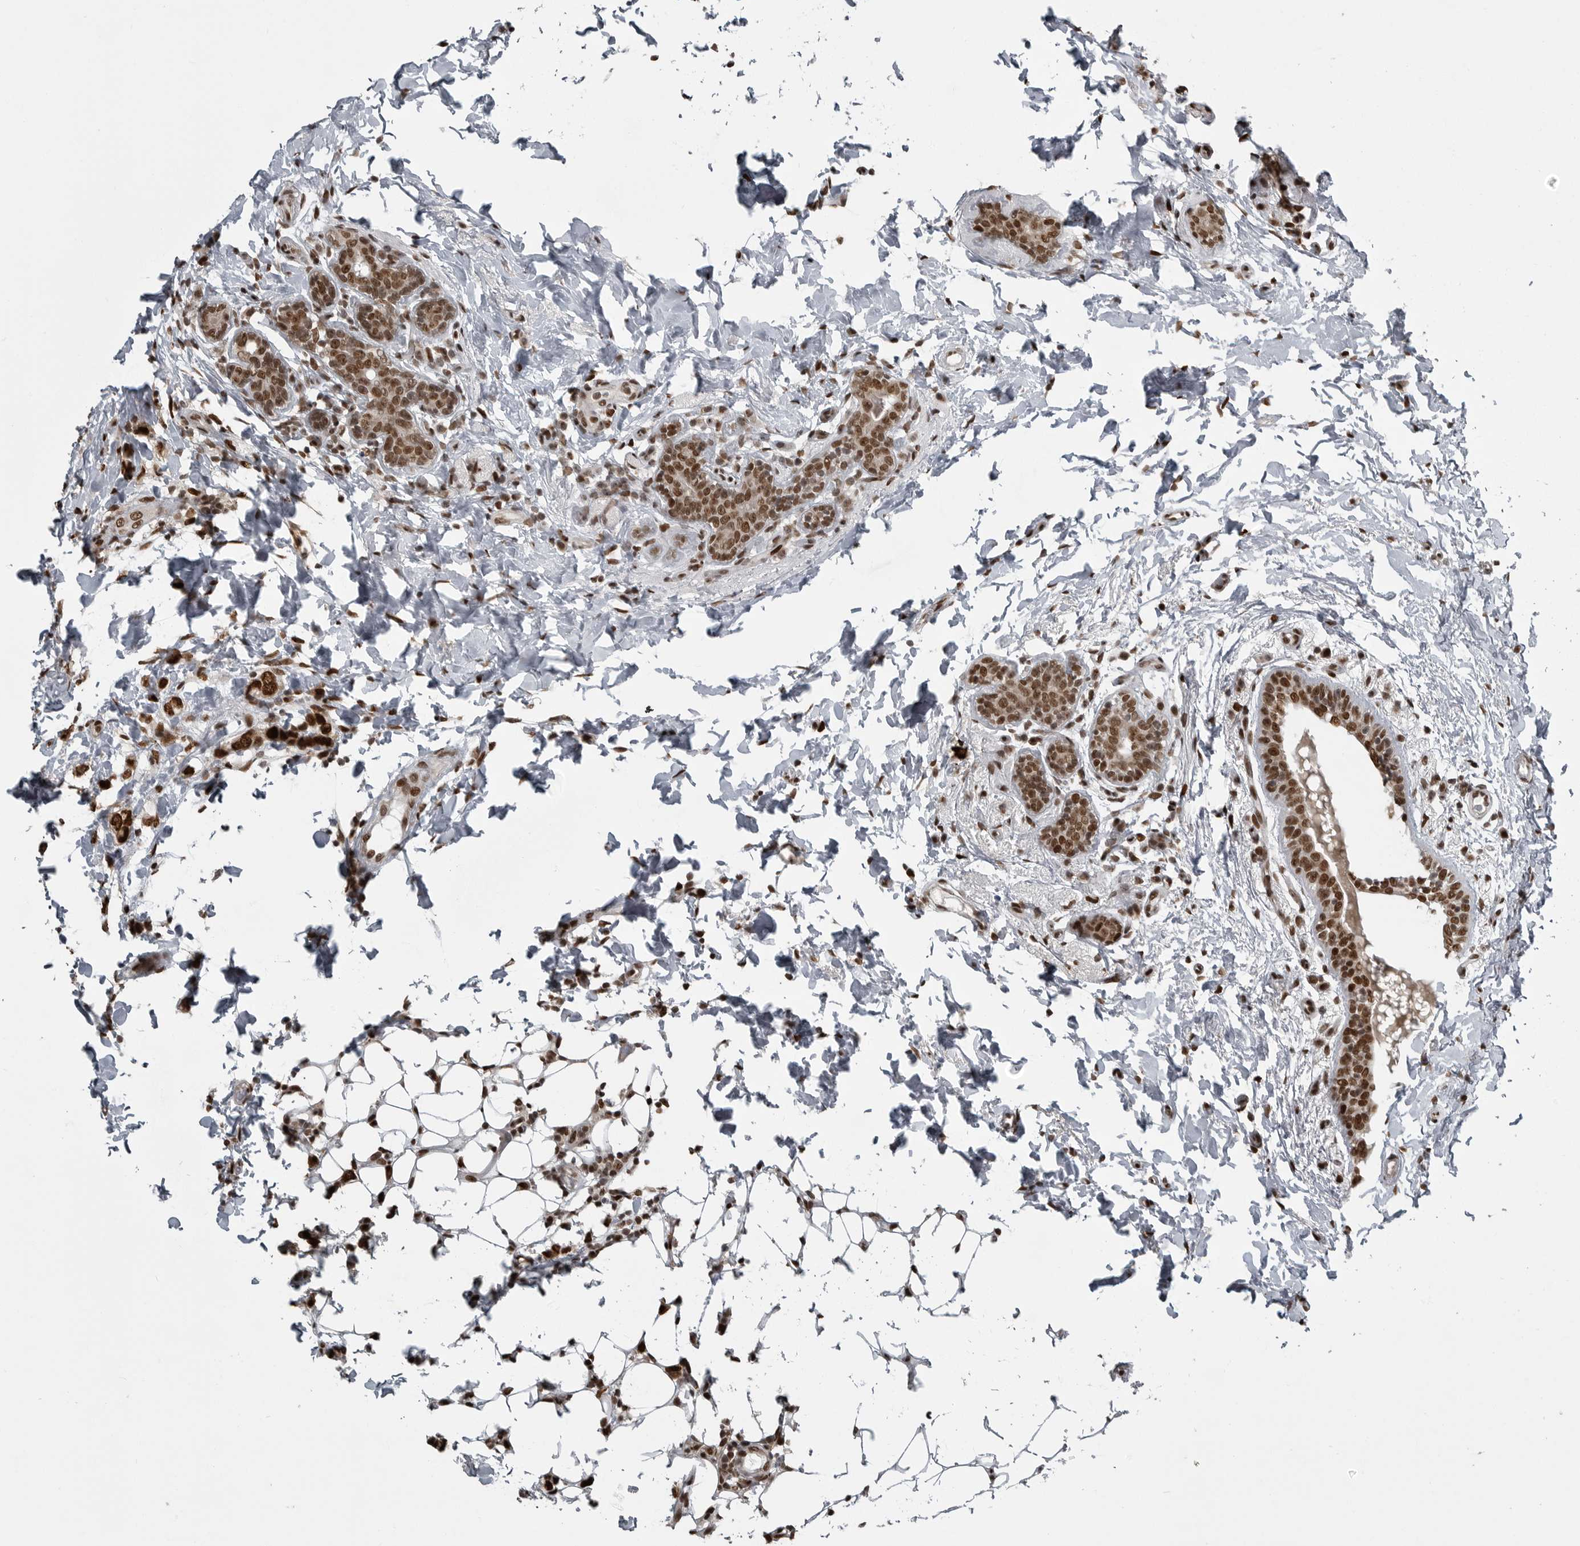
{"staining": {"intensity": "strong", "quantity": ">75%", "location": "nuclear"}, "tissue": "breast cancer", "cell_type": "Tumor cells", "image_type": "cancer", "snomed": [{"axis": "morphology", "description": "Normal tissue, NOS"}, {"axis": "morphology", "description": "Lobular carcinoma"}, {"axis": "topography", "description": "Breast"}], "caption": "Protein expression analysis of human breast lobular carcinoma reveals strong nuclear expression in approximately >75% of tumor cells.", "gene": "YAF2", "patient": {"sex": "female", "age": 47}}